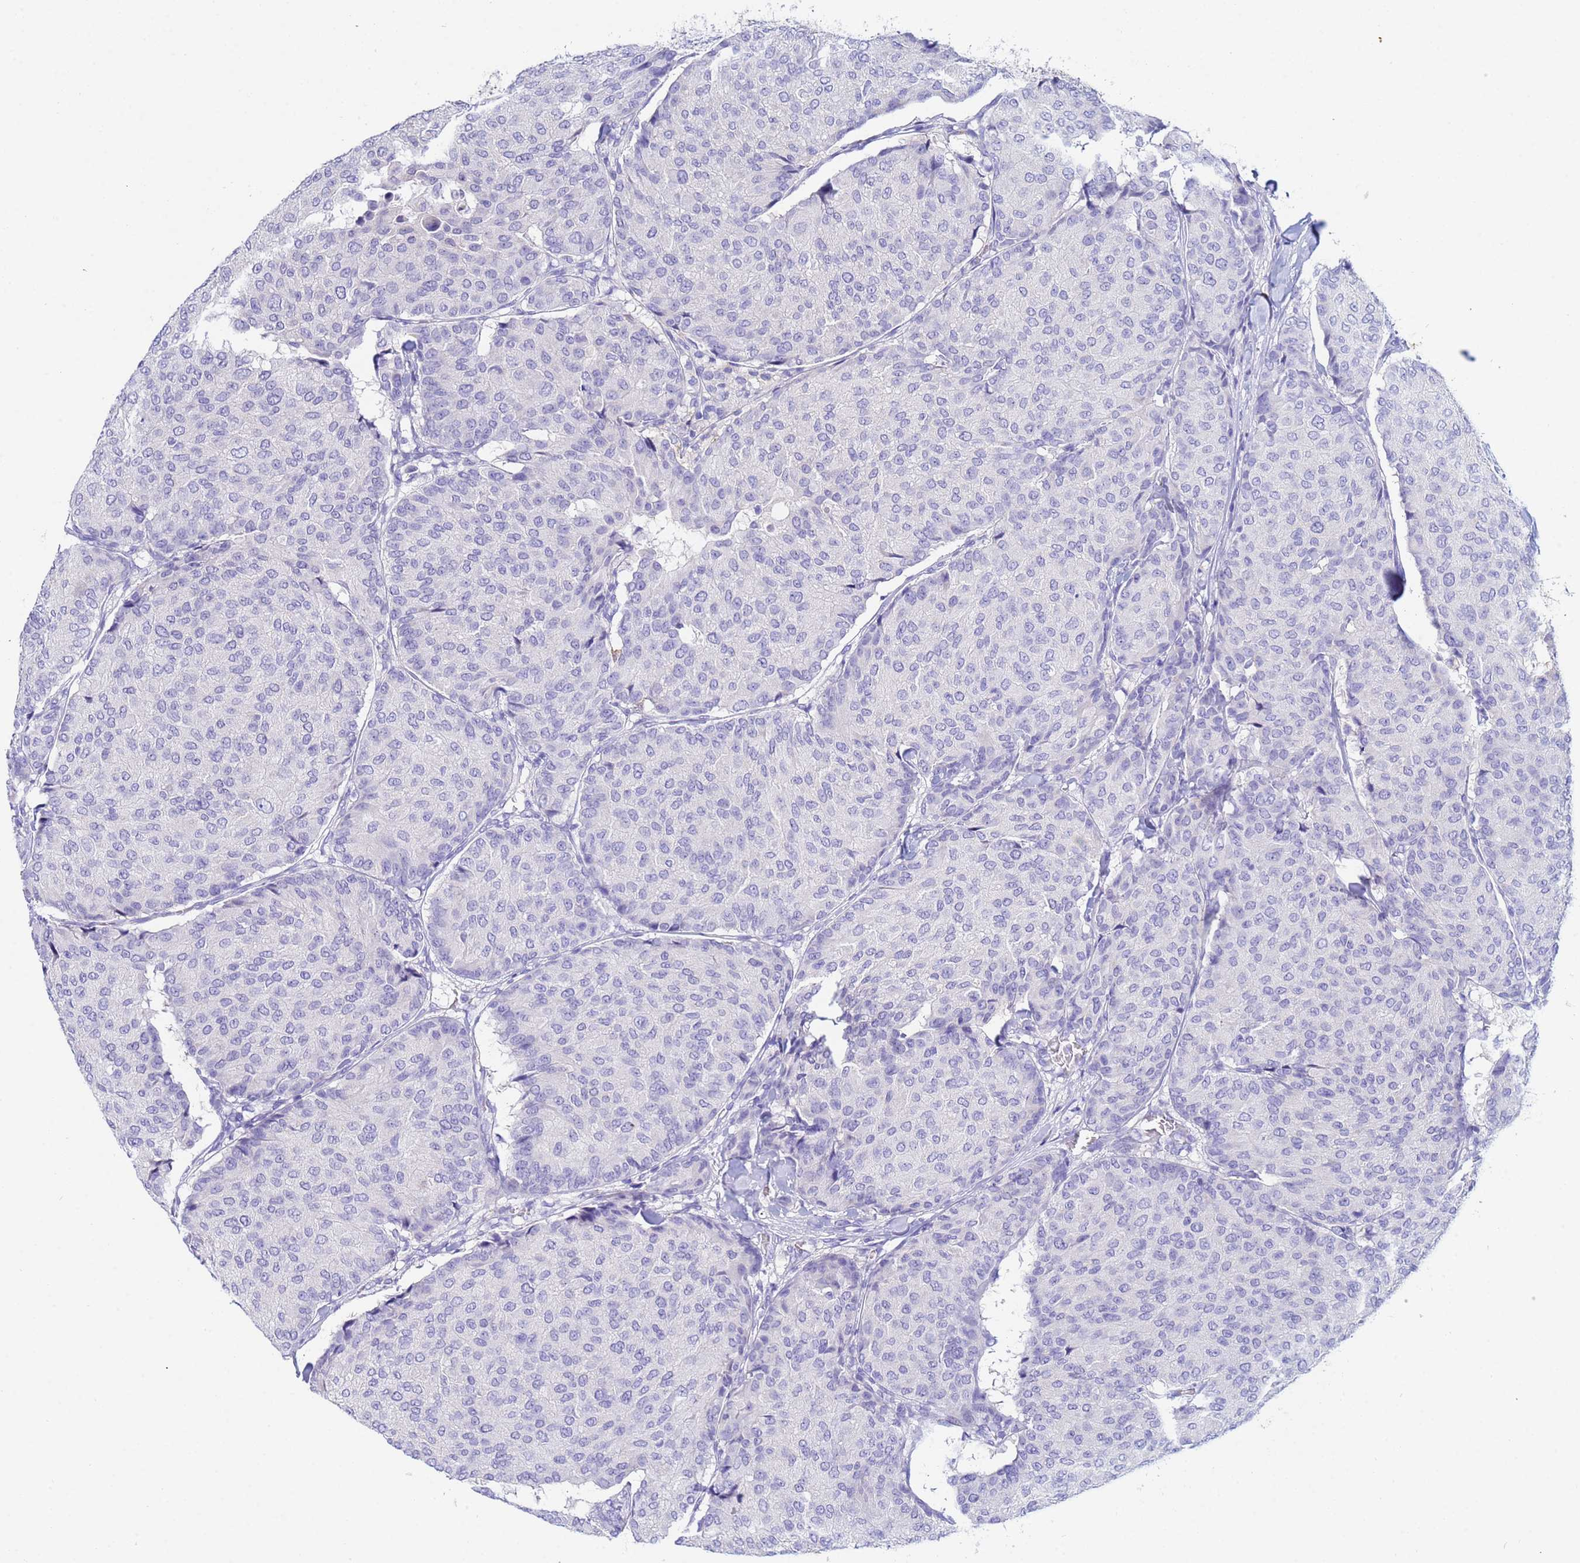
{"staining": {"intensity": "negative", "quantity": "none", "location": "none"}, "tissue": "breast cancer", "cell_type": "Tumor cells", "image_type": "cancer", "snomed": [{"axis": "morphology", "description": "Duct carcinoma"}, {"axis": "topography", "description": "Breast"}], "caption": "IHC image of neoplastic tissue: breast cancer (infiltrating ductal carcinoma) stained with DAB (3,3'-diaminobenzidine) demonstrates no significant protein expression in tumor cells.", "gene": "CSTB", "patient": {"sex": "female", "age": 75}}